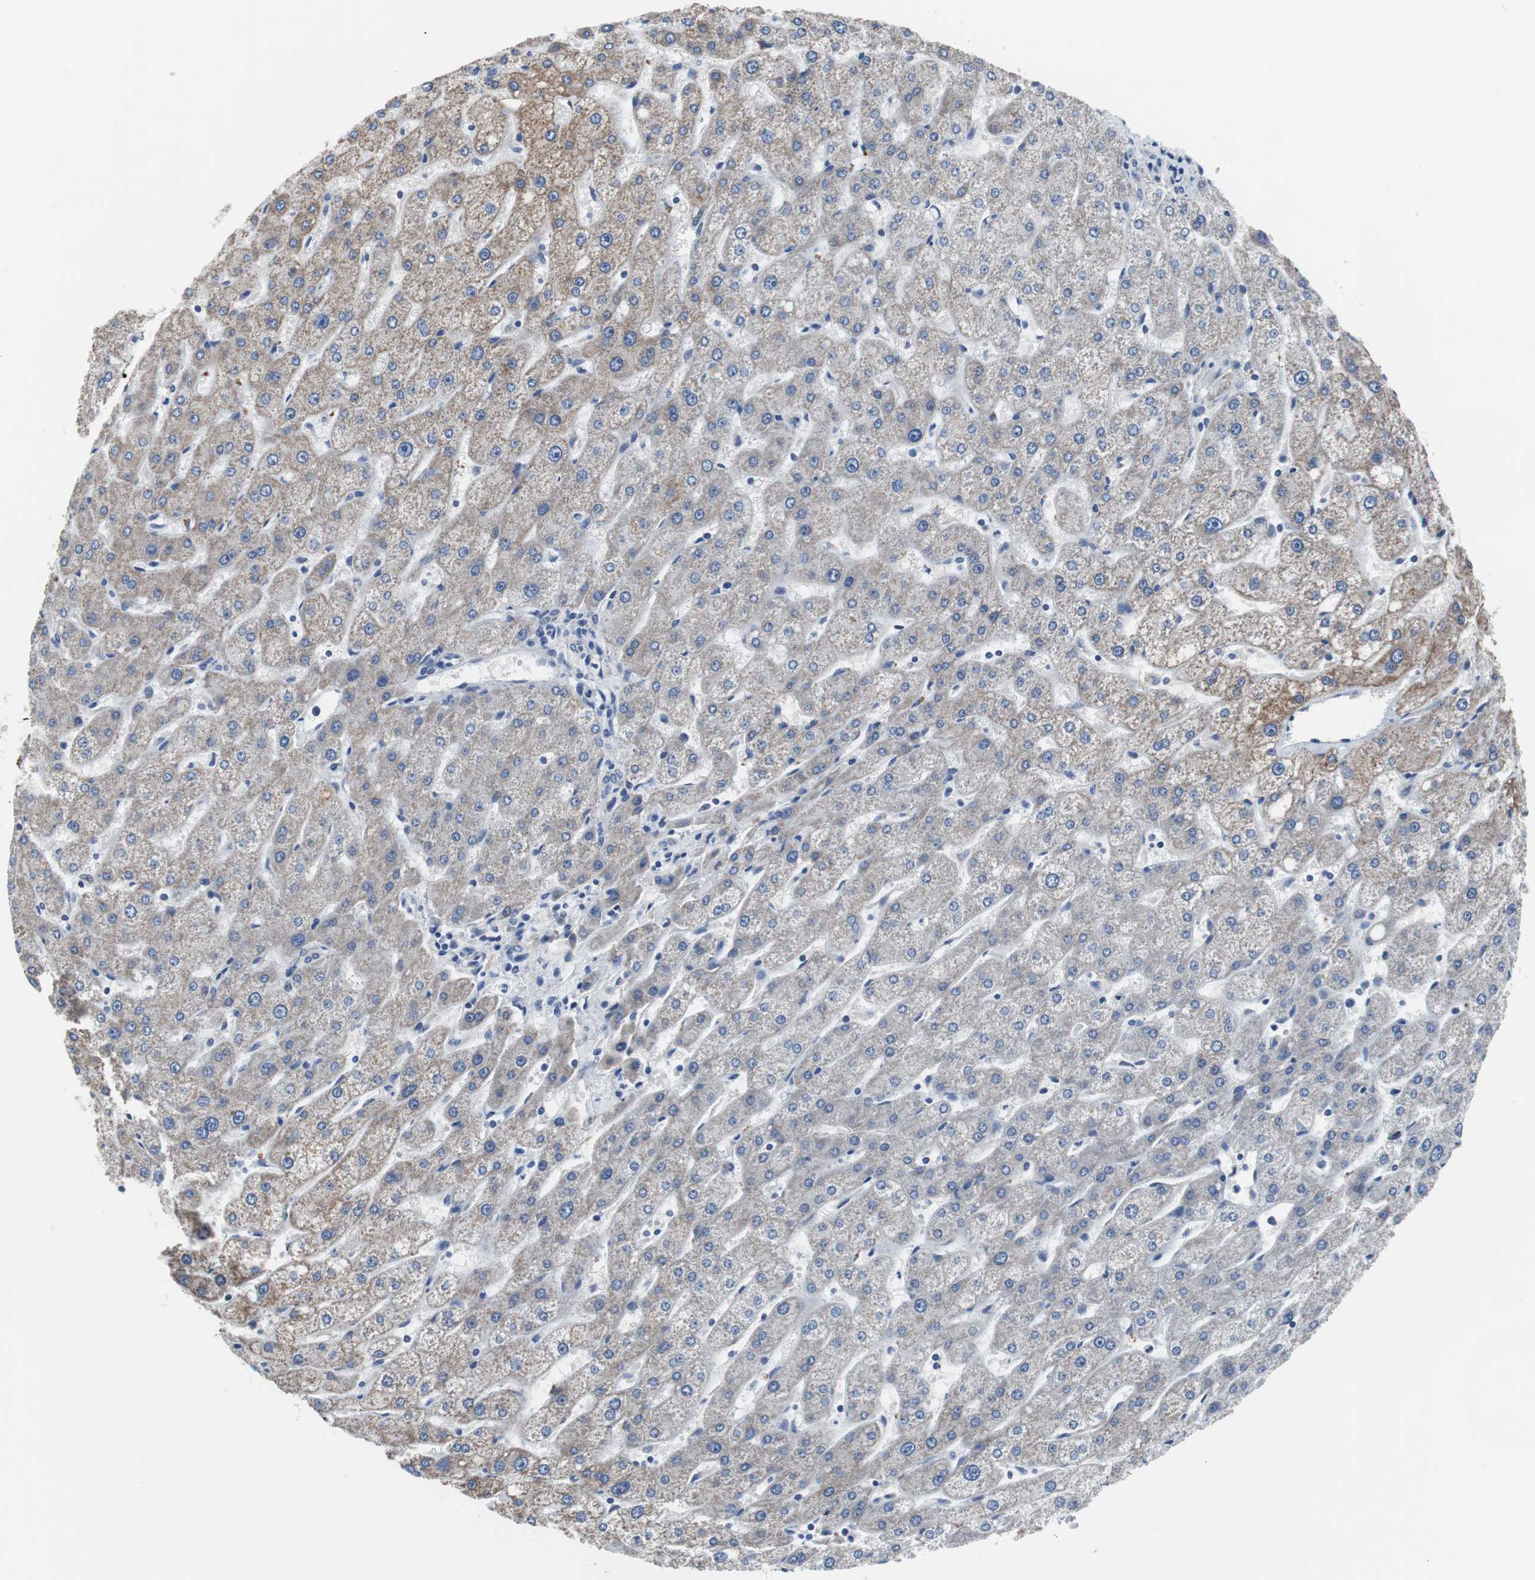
{"staining": {"intensity": "weak", "quantity": "25%-75%", "location": "cytoplasmic/membranous"}, "tissue": "liver", "cell_type": "Cholangiocytes", "image_type": "normal", "snomed": [{"axis": "morphology", "description": "Normal tissue, NOS"}, {"axis": "topography", "description": "Liver"}], "caption": "Unremarkable liver demonstrates weak cytoplasmic/membranous positivity in about 25%-75% of cholangiocytes, visualized by immunohistochemistry.", "gene": "TP63", "patient": {"sex": "male", "age": 67}}